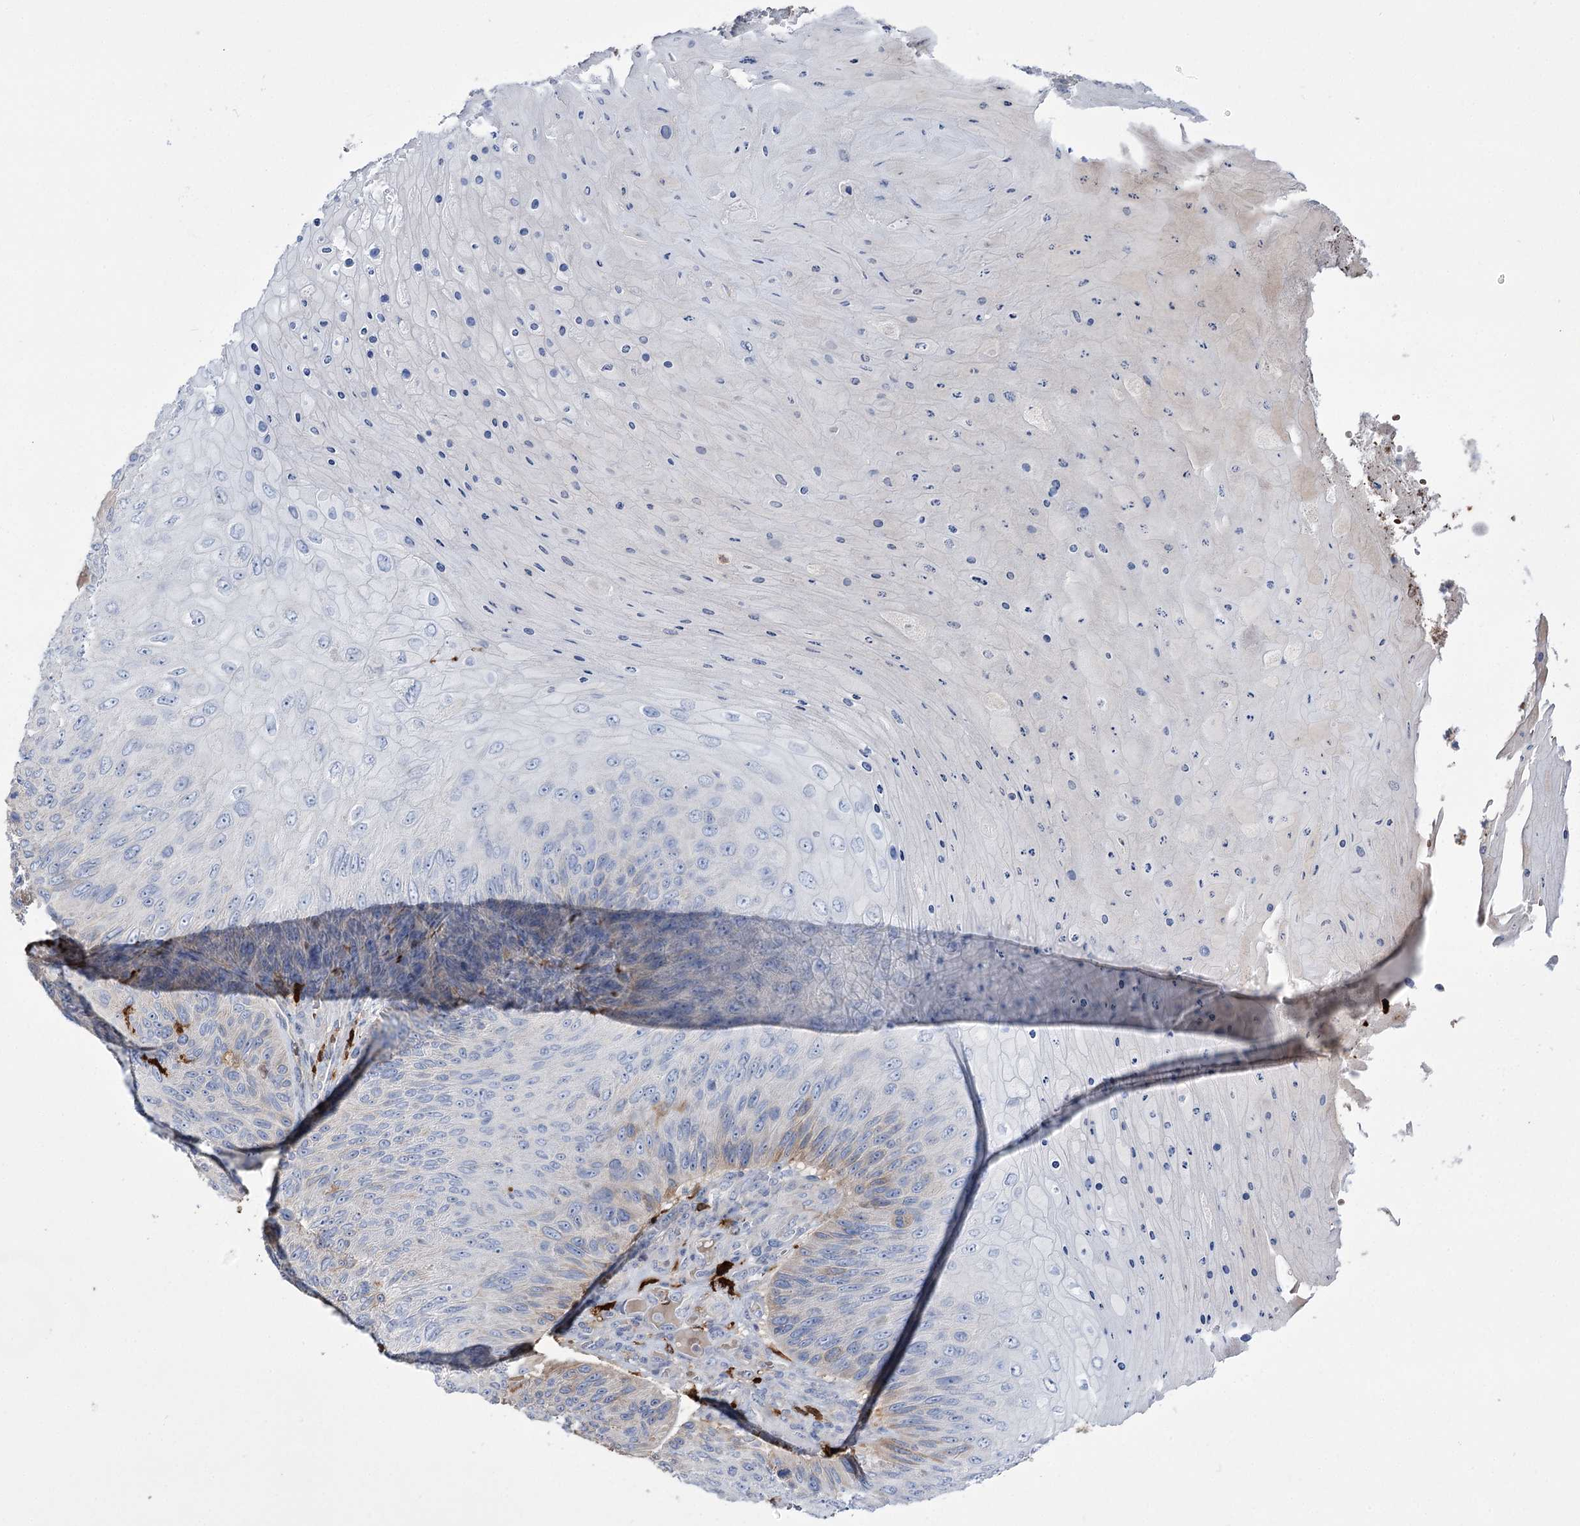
{"staining": {"intensity": "weak", "quantity": "<25%", "location": "cytoplasmic/membranous"}, "tissue": "skin cancer", "cell_type": "Tumor cells", "image_type": "cancer", "snomed": [{"axis": "morphology", "description": "Squamous cell carcinoma, NOS"}, {"axis": "topography", "description": "Skin"}], "caption": "A high-resolution micrograph shows immunohistochemistry staining of skin cancer, which reveals no significant expression in tumor cells. (DAB immunohistochemistry (IHC), high magnification).", "gene": "ZNF622", "patient": {"sex": "female", "age": 88}}